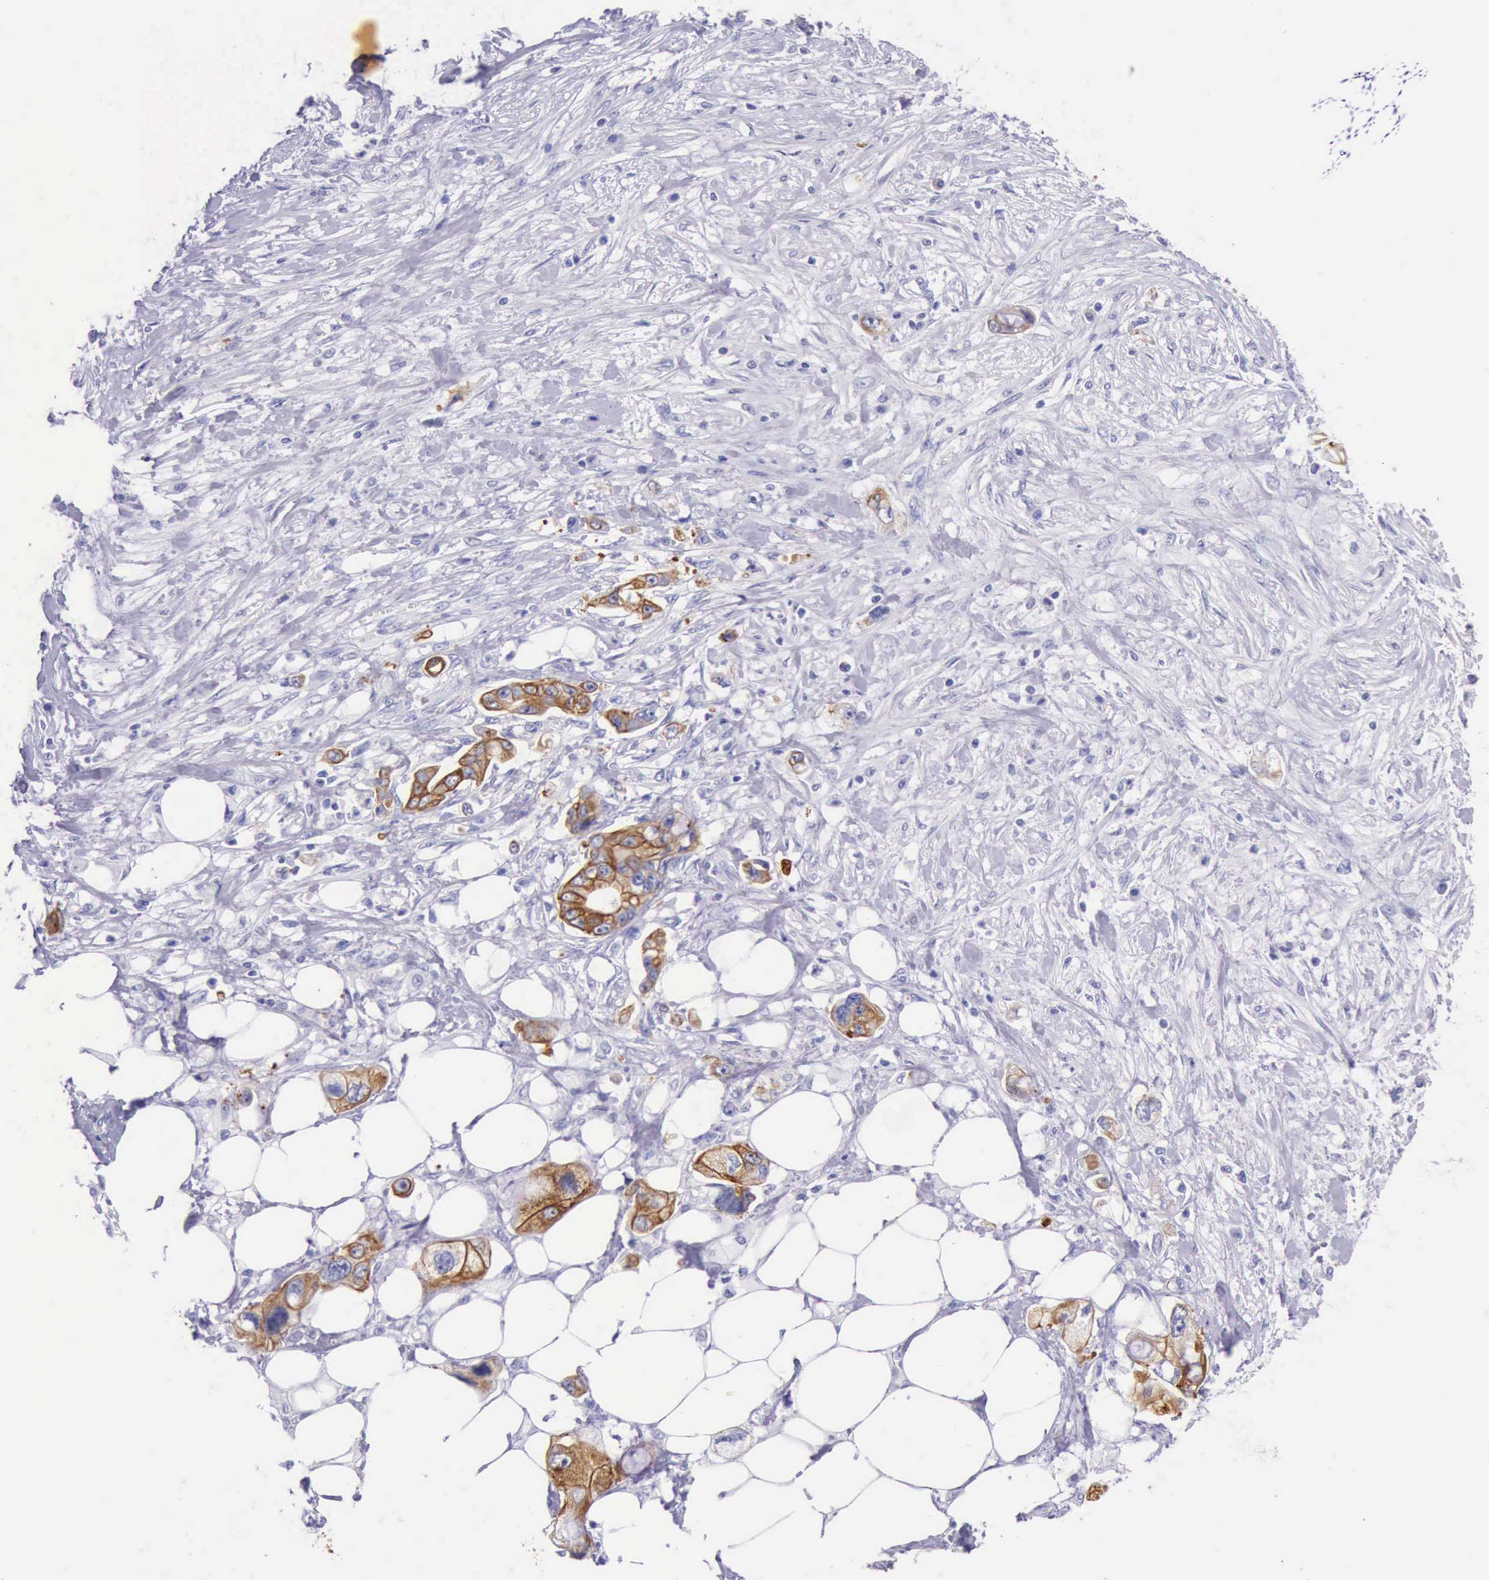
{"staining": {"intensity": "strong", "quantity": ">75%", "location": "cytoplasmic/membranous"}, "tissue": "pancreatic cancer", "cell_type": "Tumor cells", "image_type": "cancer", "snomed": [{"axis": "morphology", "description": "Adenocarcinoma, NOS"}, {"axis": "topography", "description": "Pancreas"}, {"axis": "topography", "description": "Stomach, upper"}], "caption": "Protein staining exhibits strong cytoplasmic/membranous staining in approximately >75% of tumor cells in pancreatic adenocarcinoma. (brown staining indicates protein expression, while blue staining denotes nuclei).", "gene": "KRT8", "patient": {"sex": "male", "age": 77}}